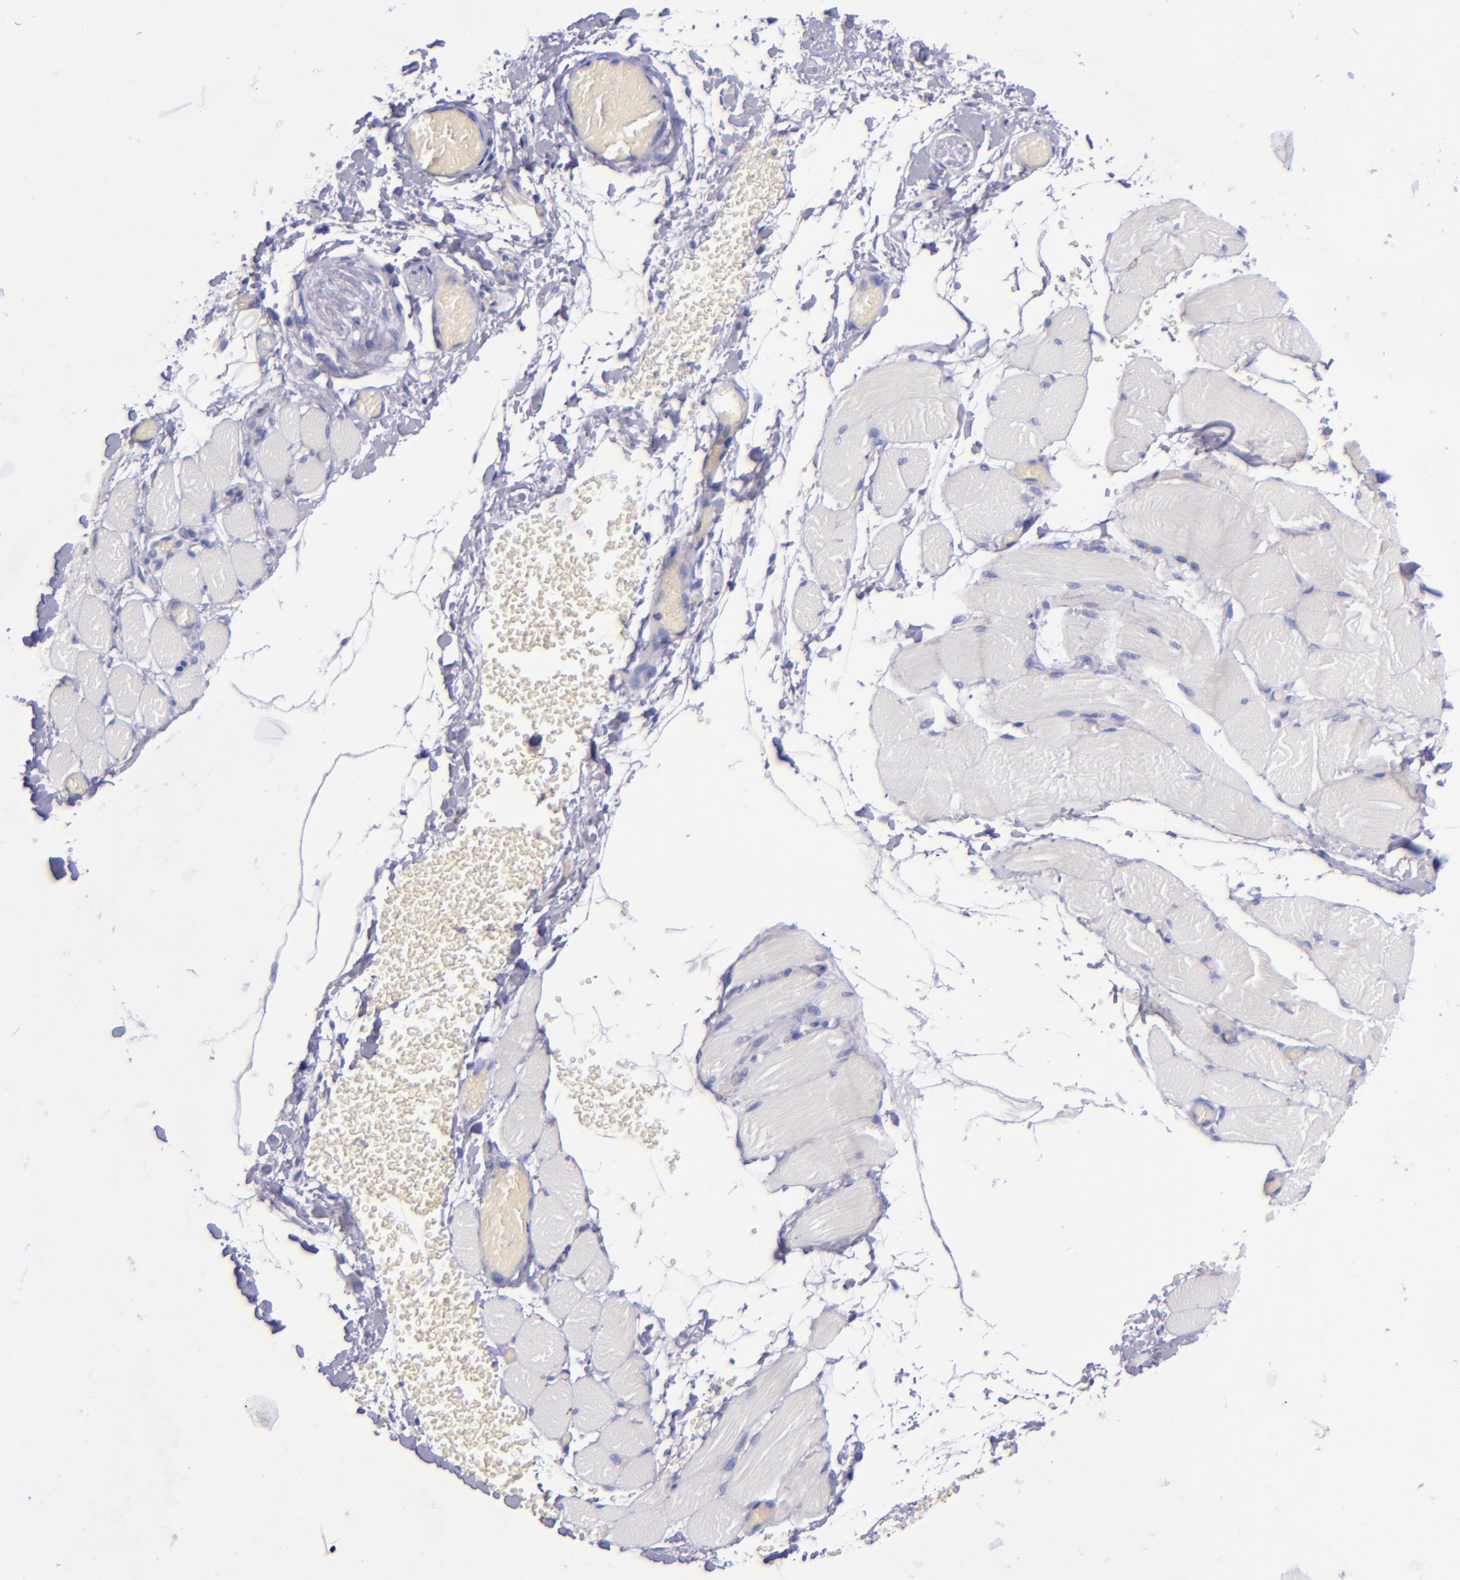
{"staining": {"intensity": "negative", "quantity": "none", "location": "none"}, "tissue": "skeletal muscle", "cell_type": "Myocytes", "image_type": "normal", "snomed": [{"axis": "morphology", "description": "Normal tissue, NOS"}, {"axis": "topography", "description": "Skeletal muscle"}, {"axis": "topography", "description": "Soft tissue"}], "caption": "DAB immunohistochemical staining of normal skeletal muscle exhibits no significant staining in myocytes.", "gene": "LAG3", "patient": {"sex": "female", "age": 58}}